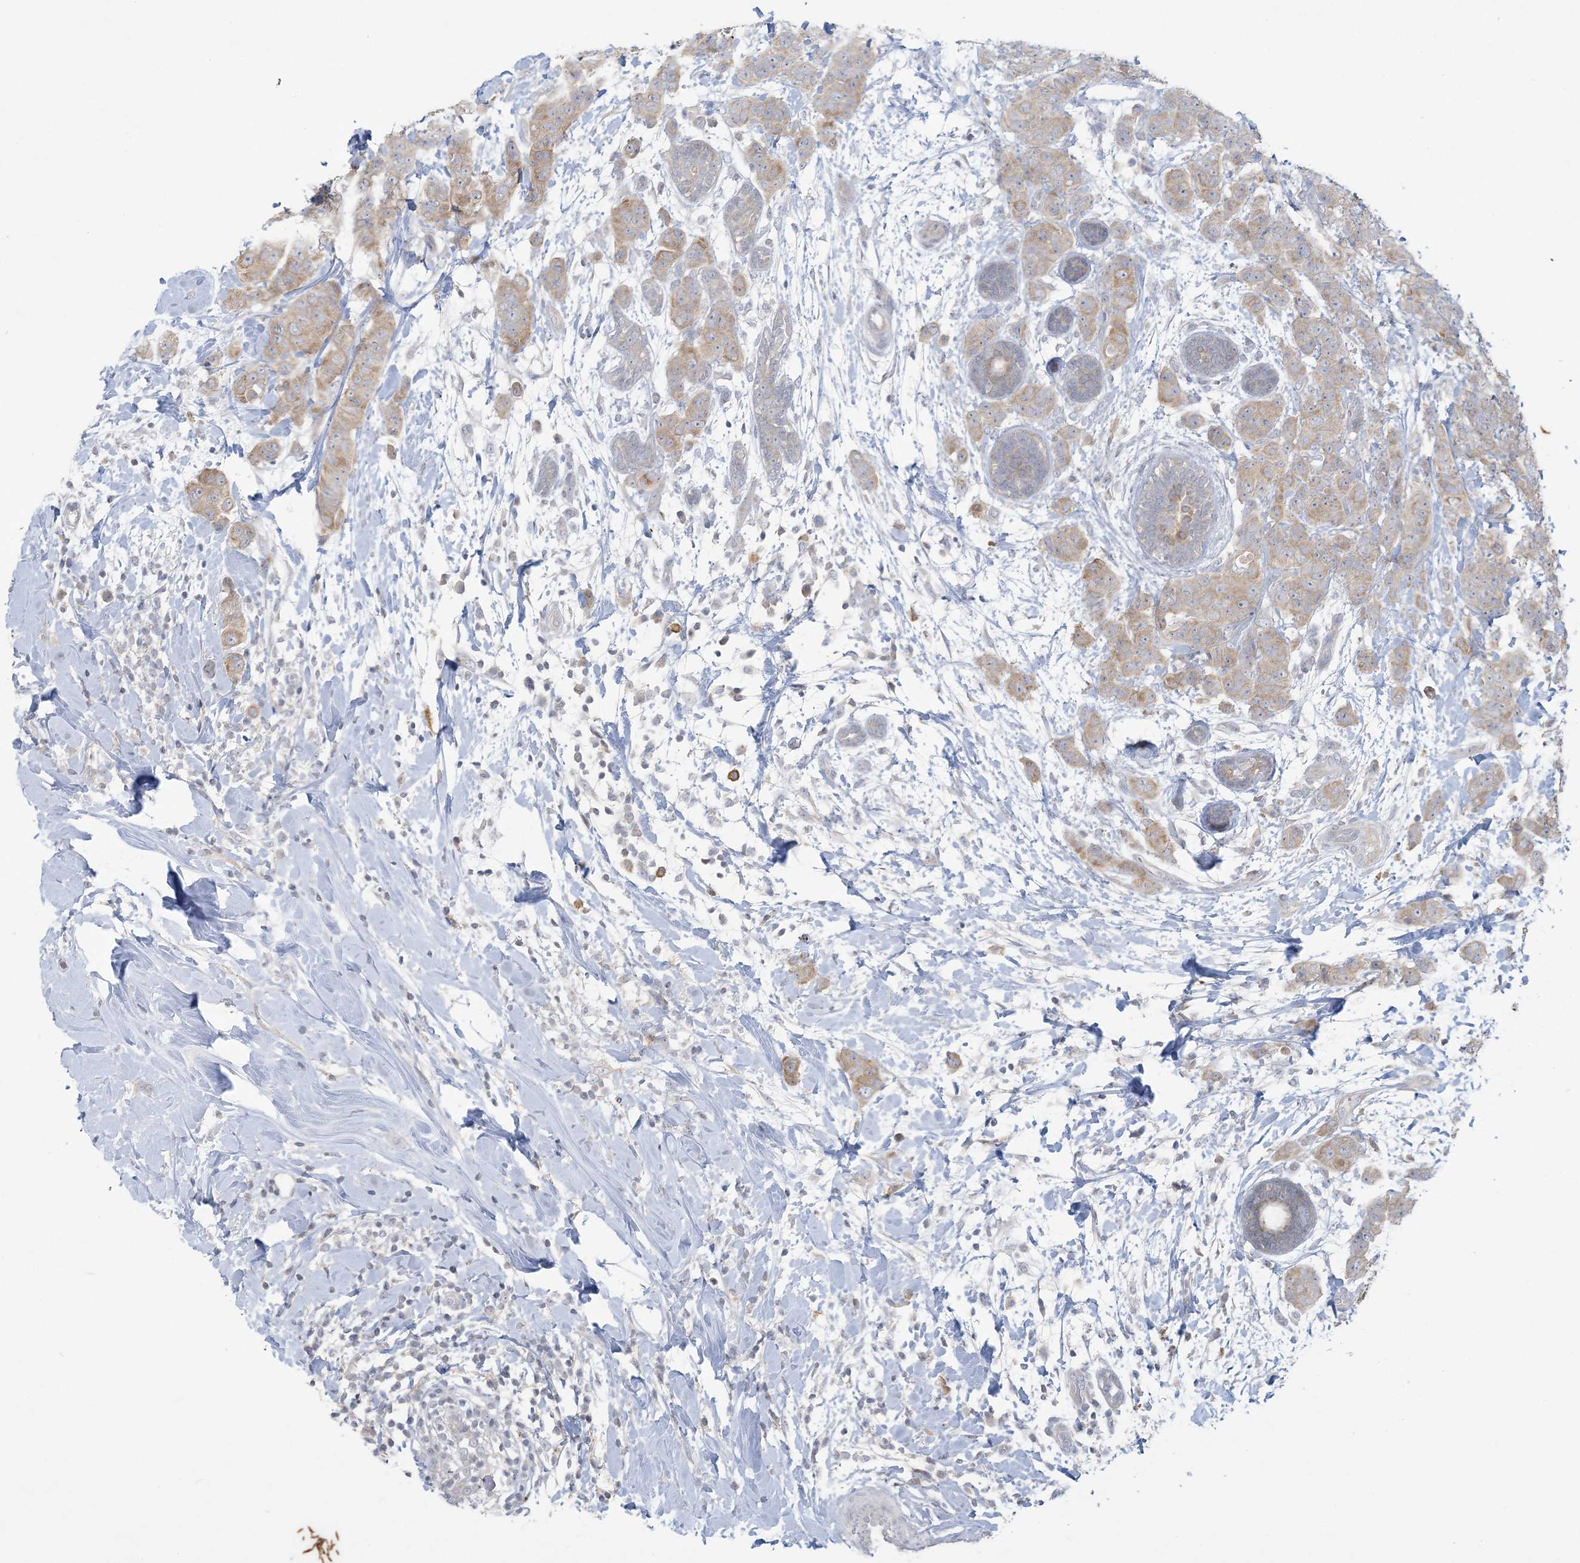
{"staining": {"intensity": "weak", "quantity": "25%-75%", "location": "cytoplasmic/membranous"}, "tissue": "breast cancer", "cell_type": "Tumor cells", "image_type": "cancer", "snomed": [{"axis": "morphology", "description": "Normal tissue, NOS"}, {"axis": "morphology", "description": "Duct carcinoma"}, {"axis": "topography", "description": "Breast"}], "caption": "High-magnification brightfield microscopy of invasive ductal carcinoma (breast) stained with DAB (brown) and counterstained with hematoxylin (blue). tumor cells exhibit weak cytoplasmic/membranous positivity is present in approximately25%-75% of cells.", "gene": "KIF3A", "patient": {"sex": "female", "age": 40}}